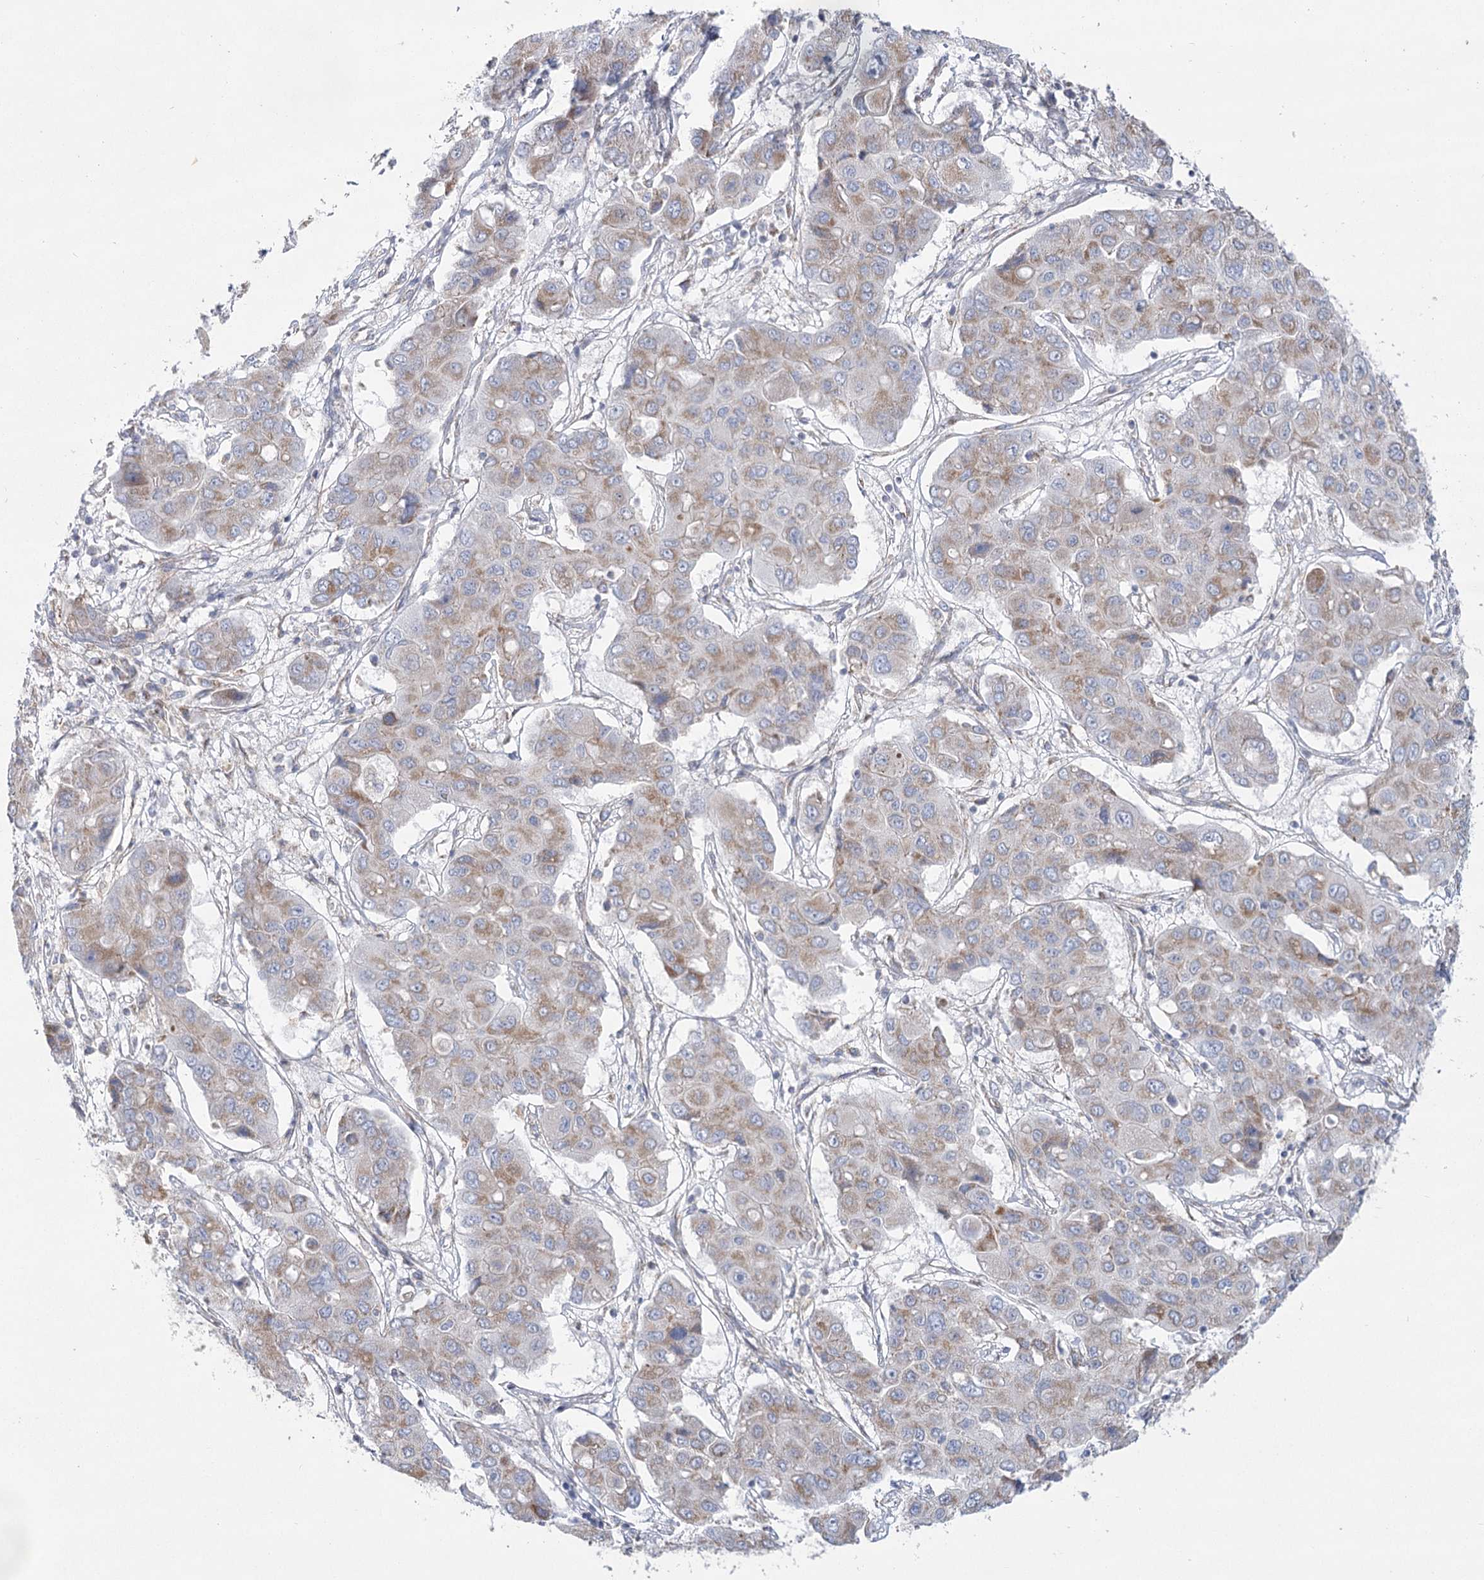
{"staining": {"intensity": "weak", "quantity": "<25%", "location": "cytoplasmic/membranous"}, "tissue": "liver cancer", "cell_type": "Tumor cells", "image_type": "cancer", "snomed": [{"axis": "morphology", "description": "Cholangiocarcinoma"}, {"axis": "topography", "description": "Liver"}], "caption": "This micrograph is of cholangiocarcinoma (liver) stained with IHC to label a protein in brown with the nuclei are counter-stained blue. There is no expression in tumor cells.", "gene": "SNX7", "patient": {"sex": "male", "age": 67}}